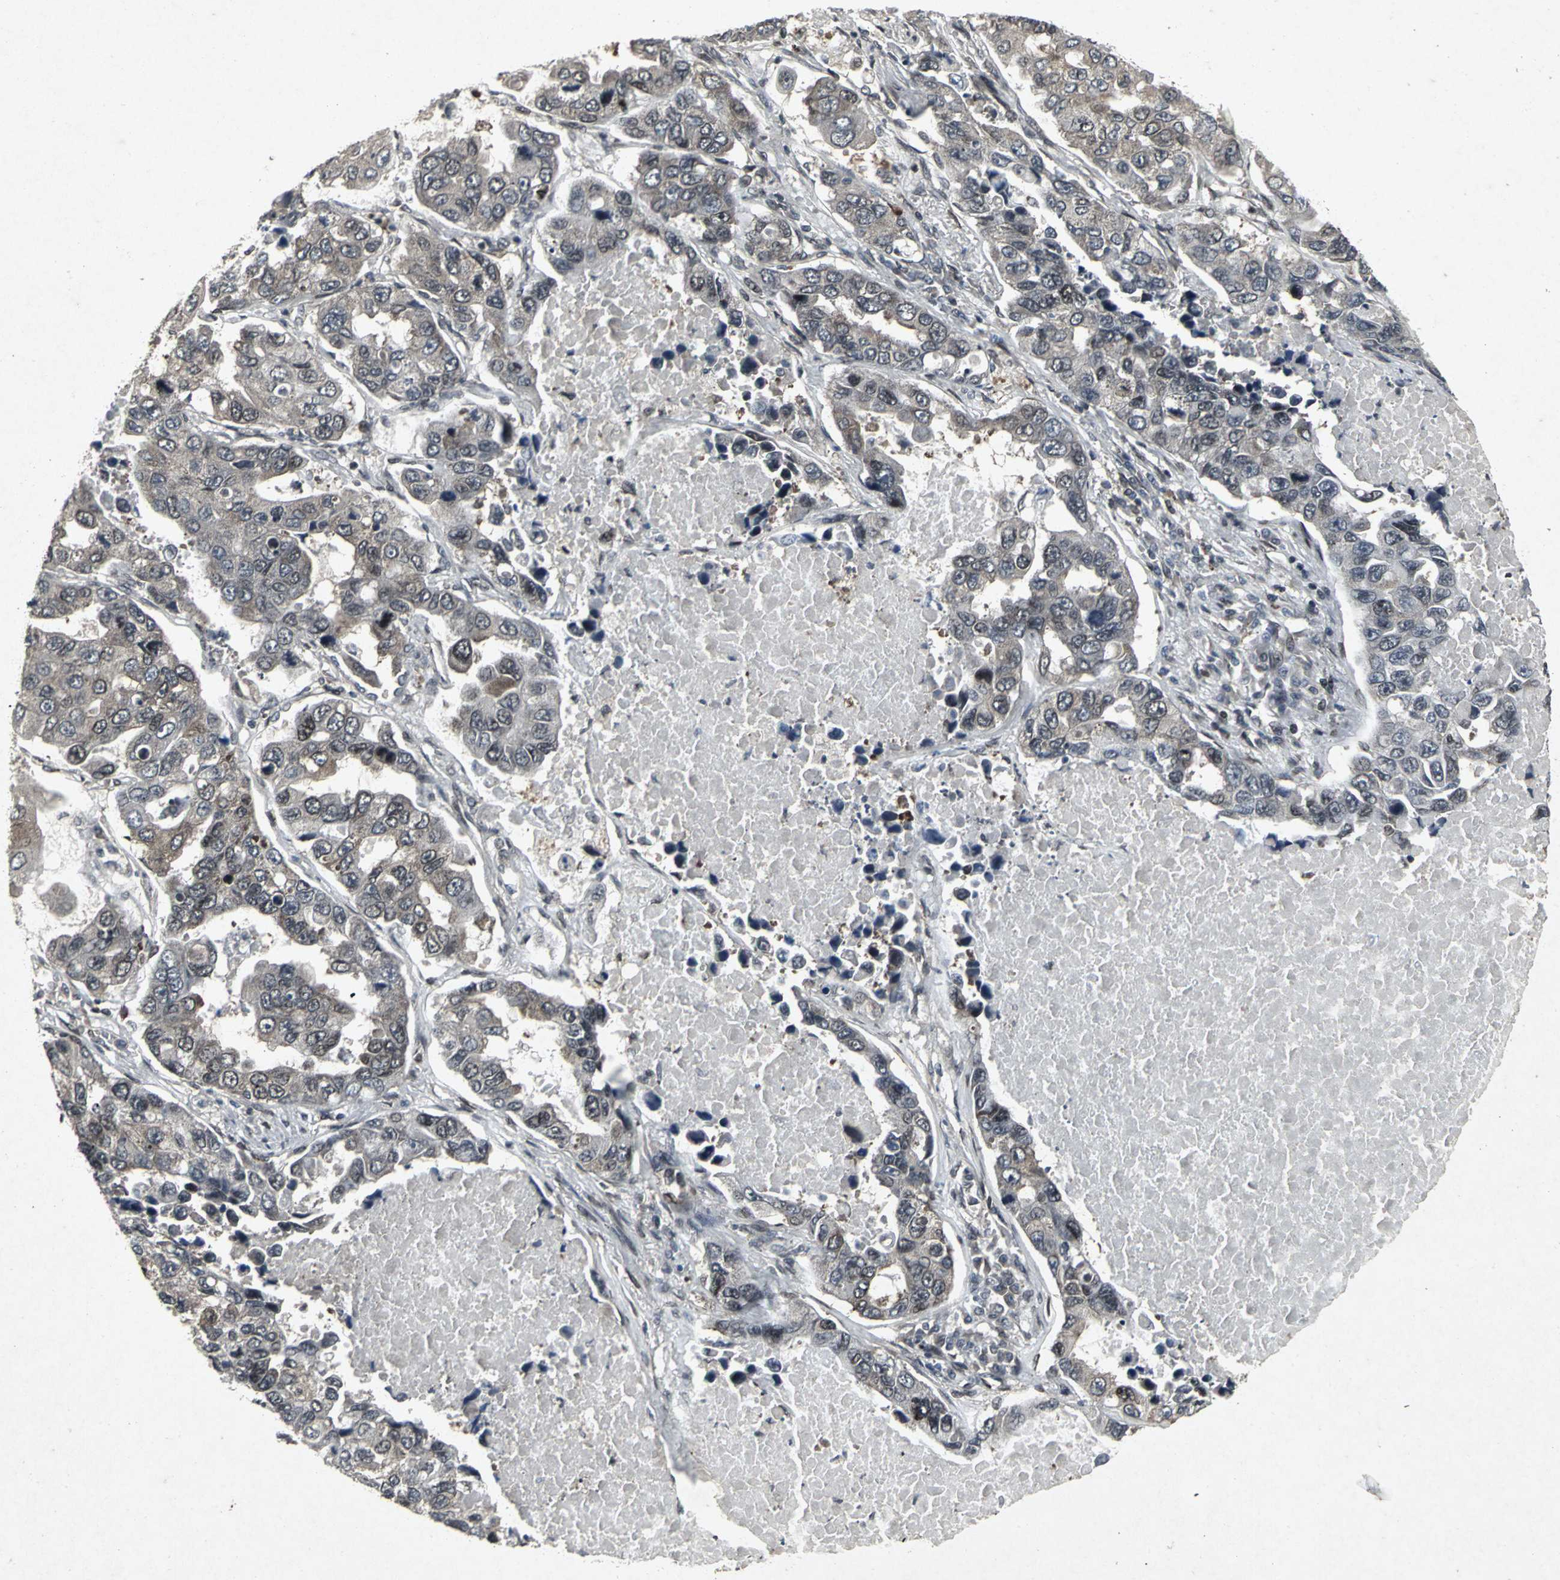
{"staining": {"intensity": "weak", "quantity": ">75%", "location": "cytoplasmic/membranous,nuclear"}, "tissue": "lung cancer", "cell_type": "Tumor cells", "image_type": "cancer", "snomed": [{"axis": "morphology", "description": "Adenocarcinoma, NOS"}, {"axis": "topography", "description": "Lung"}], "caption": "Immunohistochemical staining of lung cancer (adenocarcinoma) displays low levels of weak cytoplasmic/membranous and nuclear protein positivity in about >75% of tumor cells. (brown staining indicates protein expression, while blue staining denotes nuclei).", "gene": "SH2B3", "patient": {"sex": "male", "age": 64}}